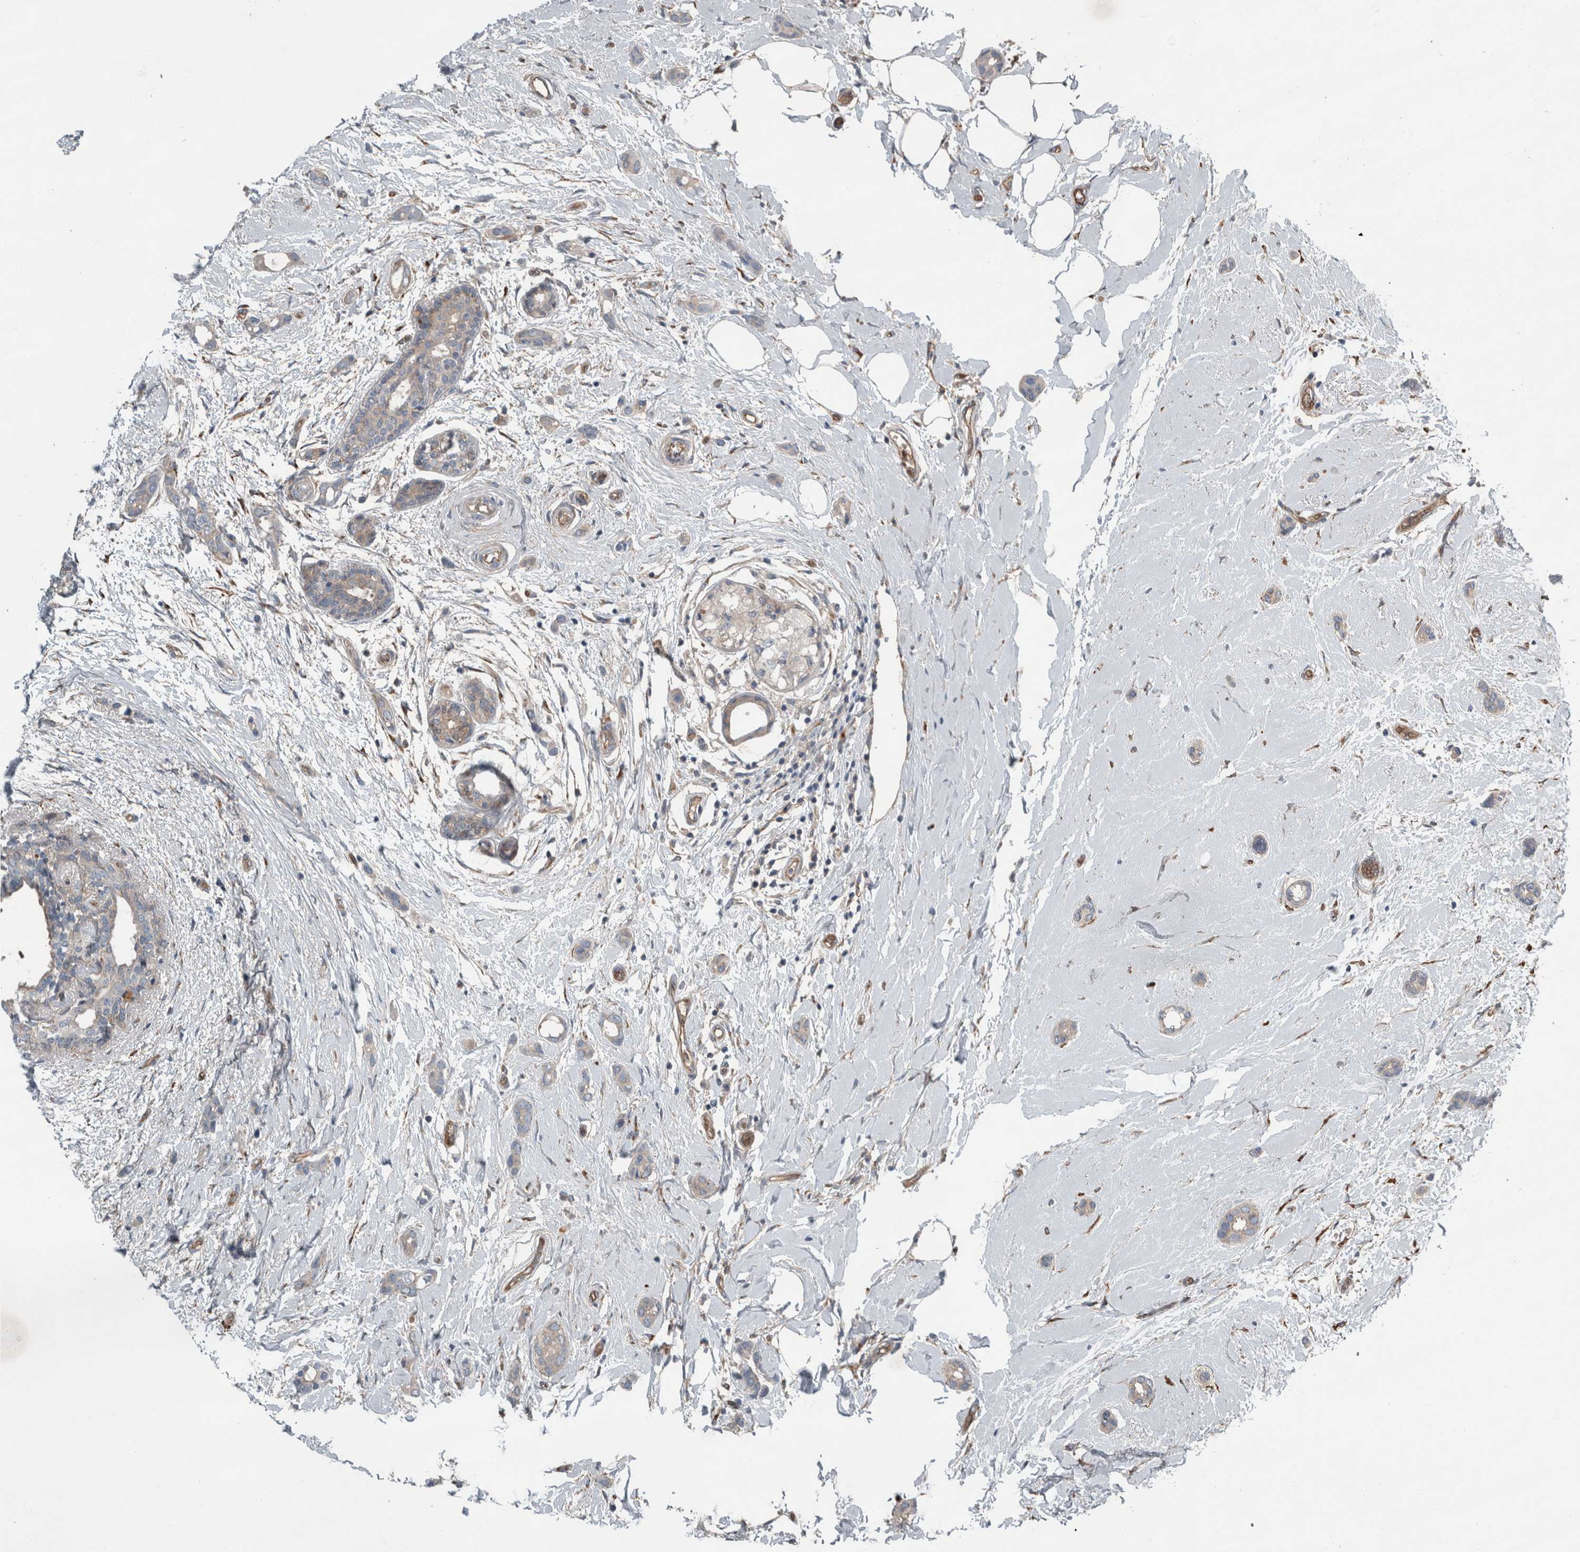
{"staining": {"intensity": "weak", "quantity": "25%-75%", "location": "cytoplasmic/membranous"}, "tissue": "breast cancer", "cell_type": "Tumor cells", "image_type": "cancer", "snomed": [{"axis": "morphology", "description": "Duct carcinoma"}, {"axis": "topography", "description": "Breast"}], "caption": "A high-resolution micrograph shows immunohistochemistry (IHC) staining of breast infiltrating ductal carcinoma, which reveals weak cytoplasmic/membranous expression in about 25%-75% of tumor cells.", "gene": "GLT8D2", "patient": {"sex": "female", "age": 55}}